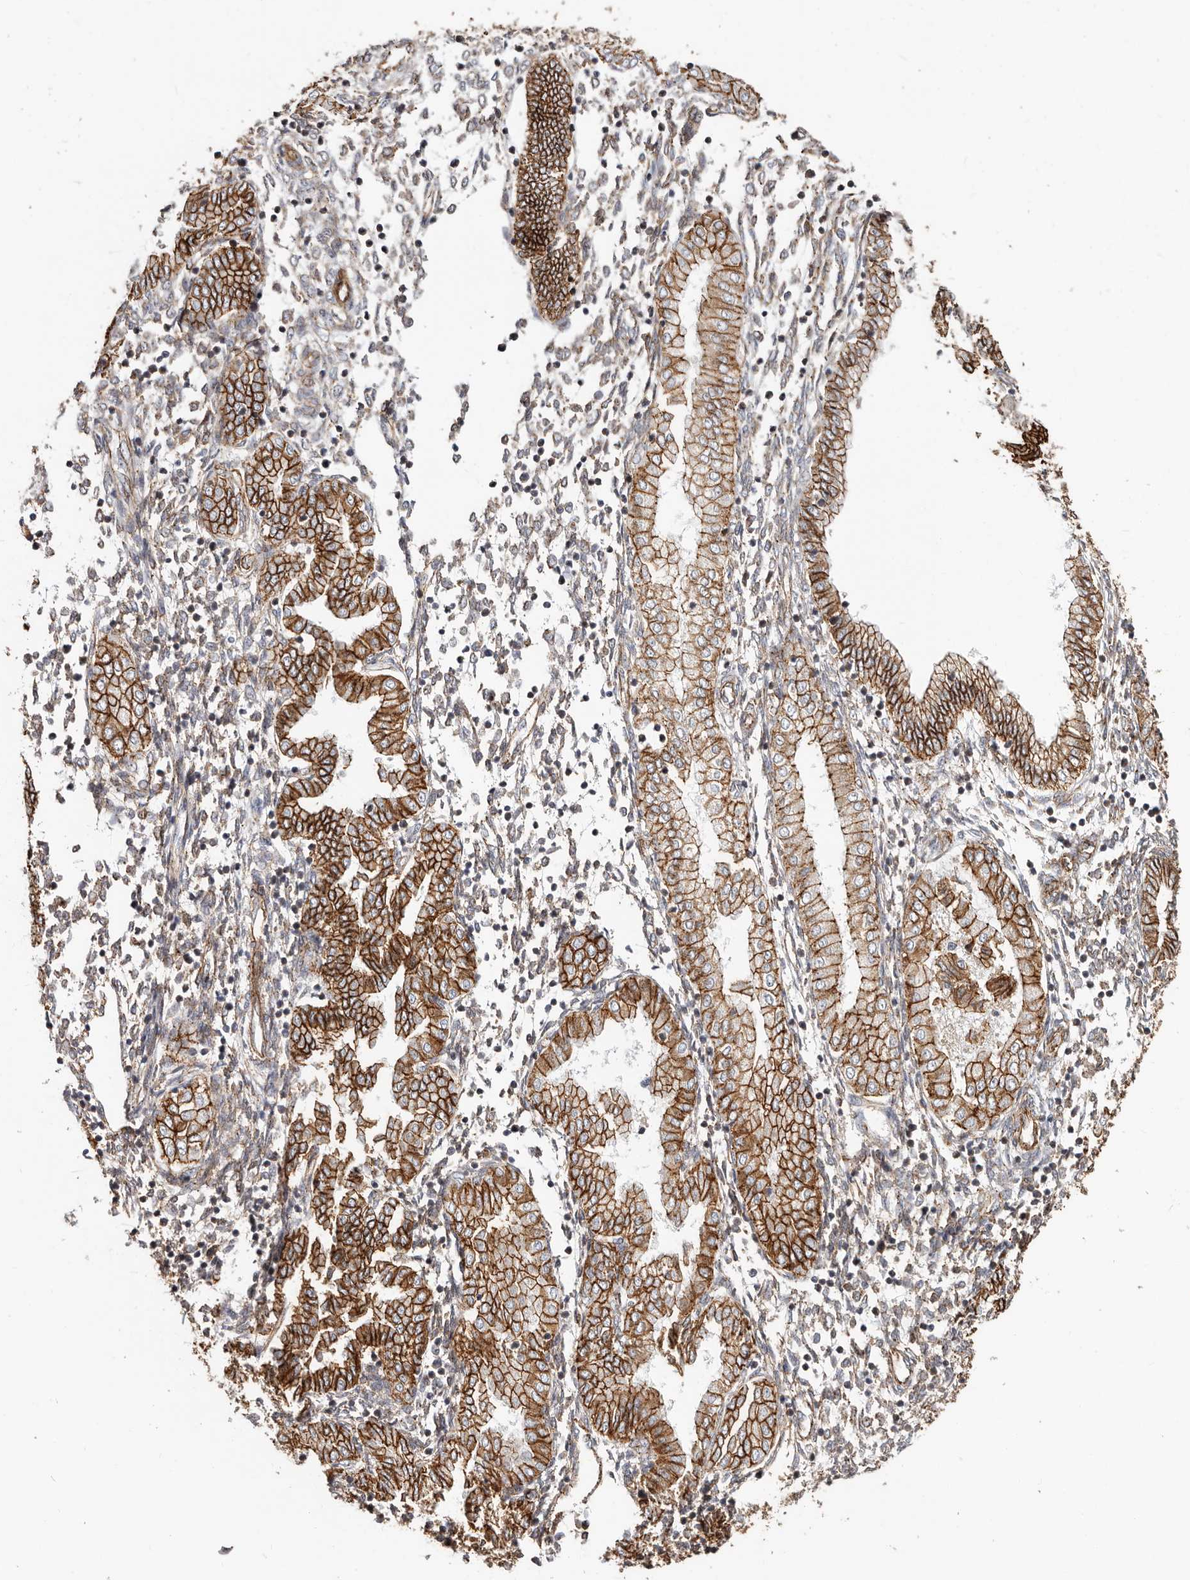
{"staining": {"intensity": "weak", "quantity": "25%-75%", "location": "cytoplasmic/membranous"}, "tissue": "endometrium", "cell_type": "Cells in endometrial stroma", "image_type": "normal", "snomed": [{"axis": "morphology", "description": "Normal tissue, NOS"}, {"axis": "topography", "description": "Endometrium"}], "caption": "This is a histology image of IHC staining of normal endometrium, which shows weak positivity in the cytoplasmic/membranous of cells in endometrial stroma.", "gene": "CTNNB1", "patient": {"sex": "female", "age": 53}}